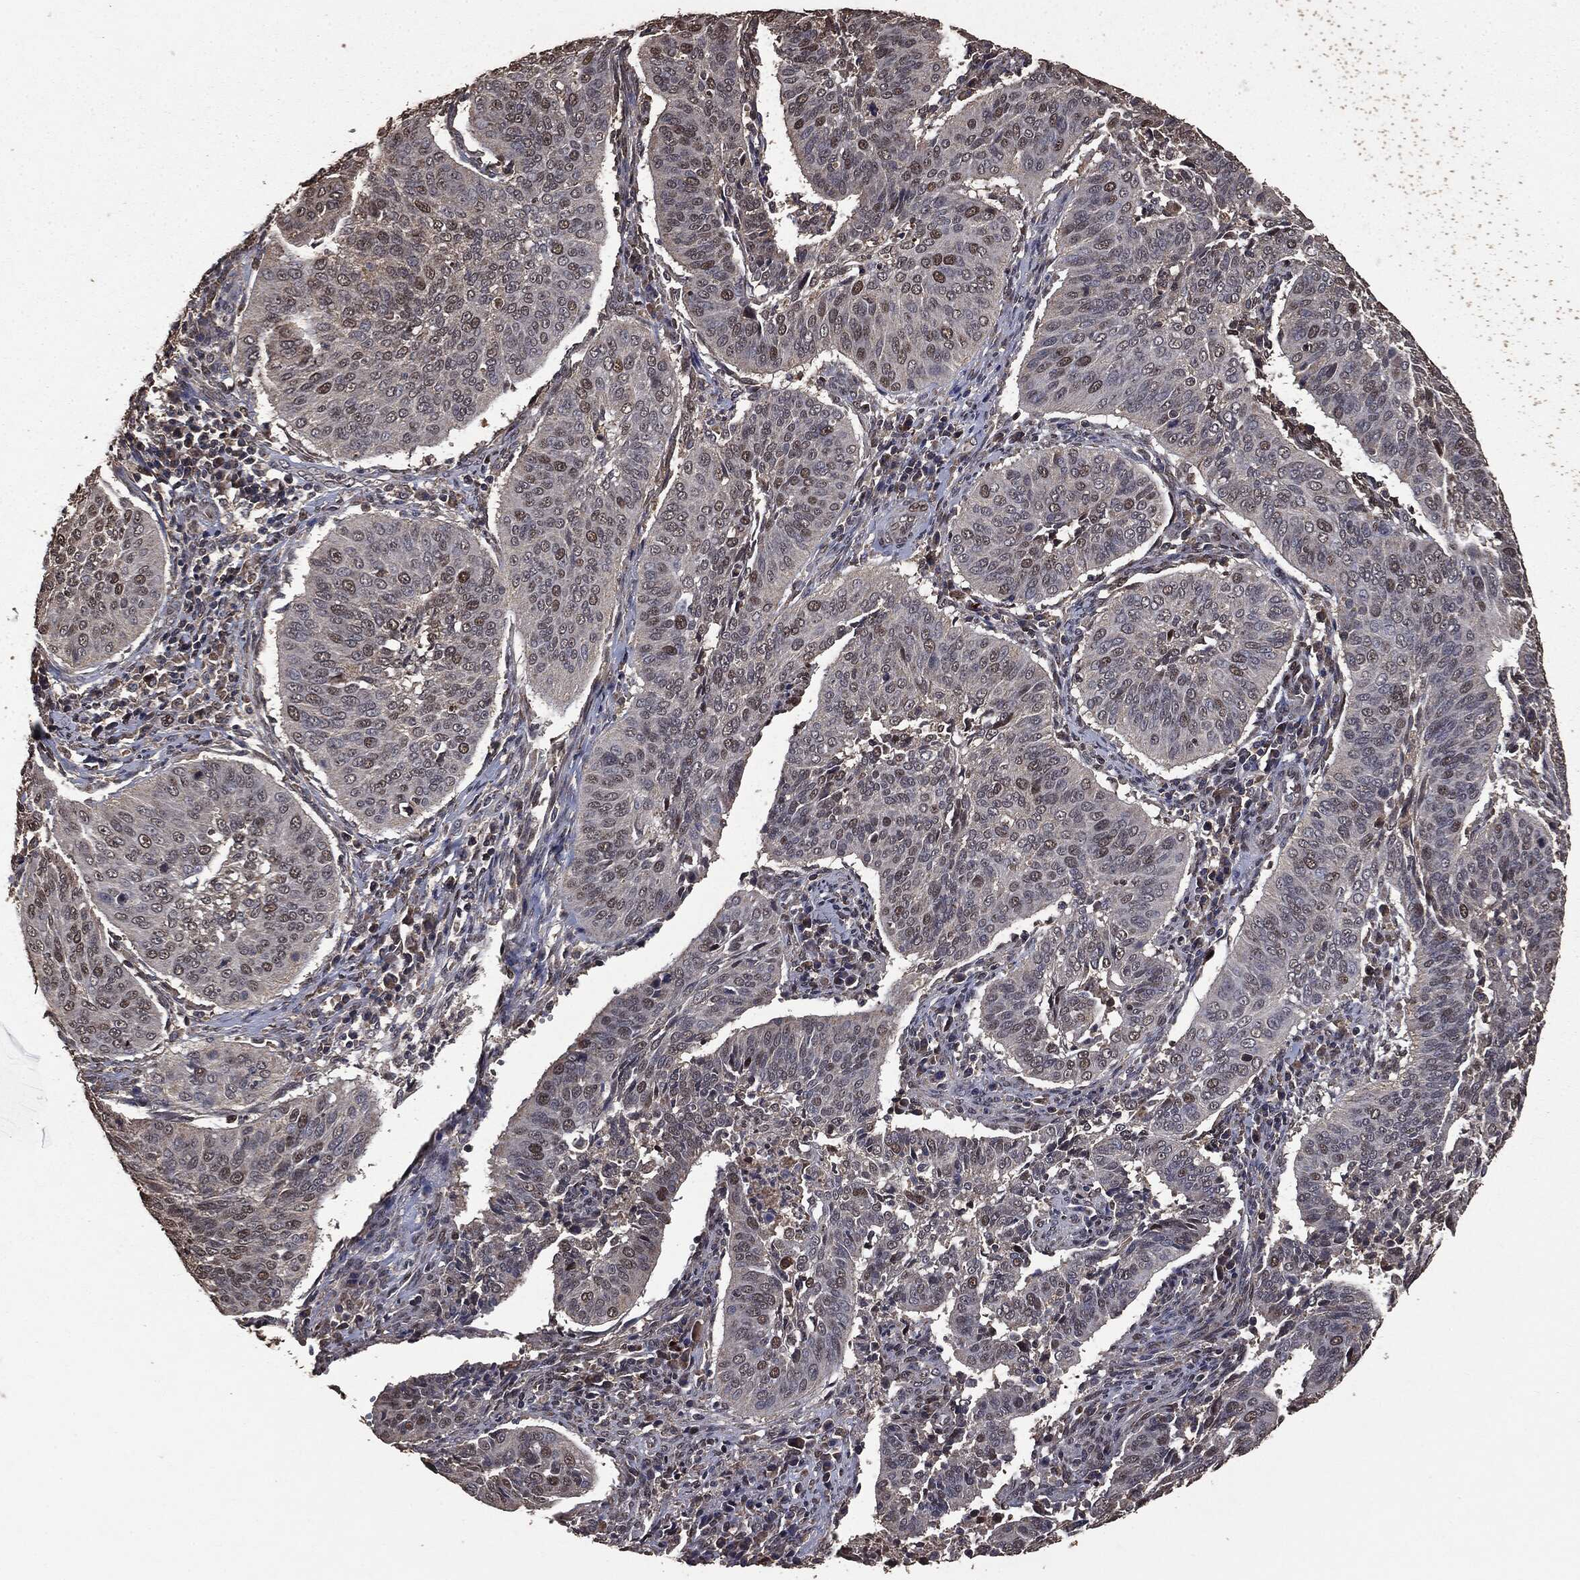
{"staining": {"intensity": "moderate", "quantity": "25%-75%", "location": "nuclear"}, "tissue": "cervical cancer", "cell_type": "Tumor cells", "image_type": "cancer", "snomed": [{"axis": "morphology", "description": "Normal tissue, NOS"}, {"axis": "morphology", "description": "Squamous cell carcinoma, NOS"}, {"axis": "topography", "description": "Cervix"}], "caption": "Protein analysis of squamous cell carcinoma (cervical) tissue demonstrates moderate nuclear staining in approximately 25%-75% of tumor cells. (DAB IHC, brown staining for protein, blue staining for nuclei).", "gene": "PPP6R2", "patient": {"sex": "female", "age": 39}}